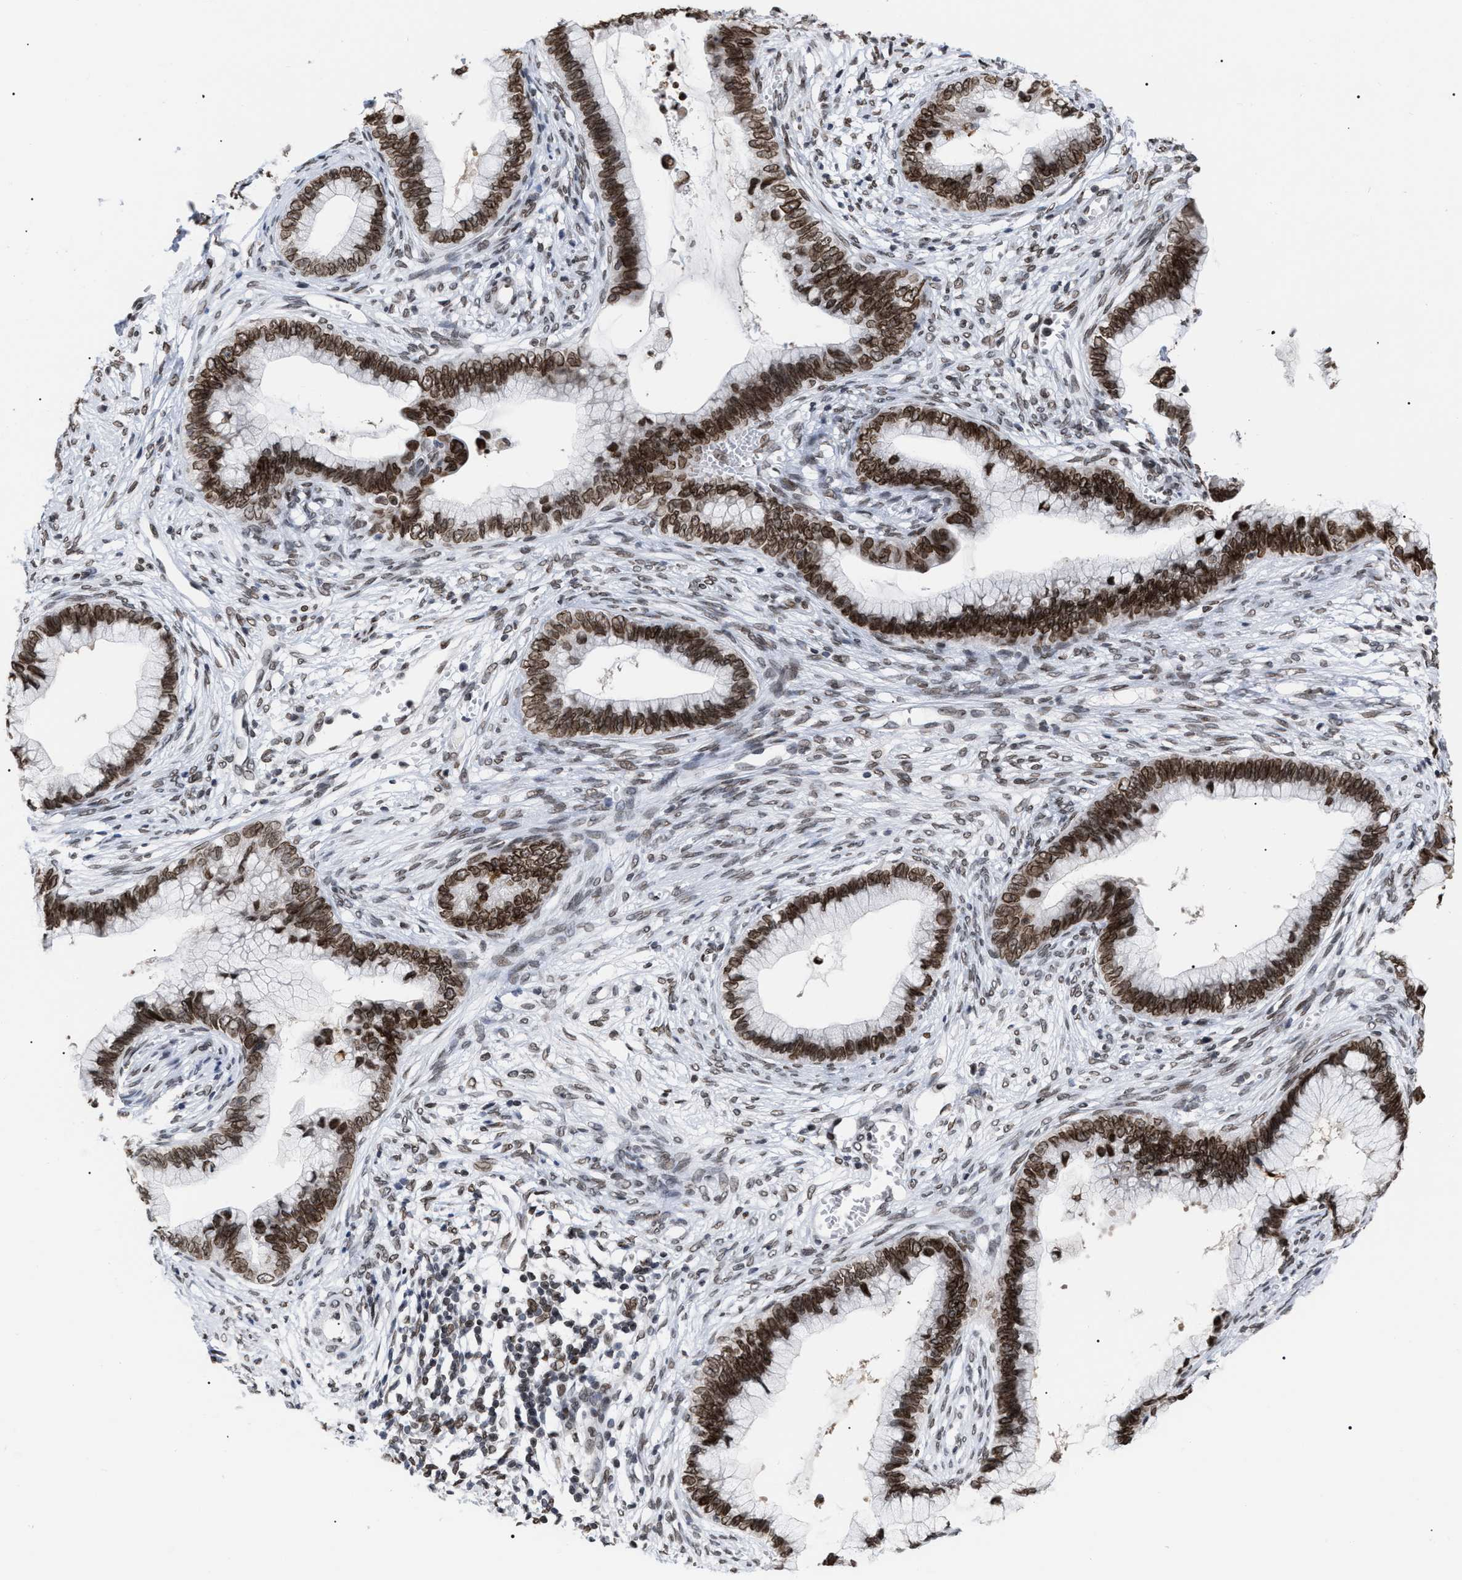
{"staining": {"intensity": "moderate", "quantity": ">75%", "location": "cytoplasmic/membranous,nuclear"}, "tissue": "cervical cancer", "cell_type": "Tumor cells", "image_type": "cancer", "snomed": [{"axis": "morphology", "description": "Adenocarcinoma, NOS"}, {"axis": "topography", "description": "Cervix"}], "caption": "Protein staining of cervical cancer tissue shows moderate cytoplasmic/membranous and nuclear expression in about >75% of tumor cells. (IHC, brightfield microscopy, high magnification).", "gene": "TPR", "patient": {"sex": "female", "age": 44}}